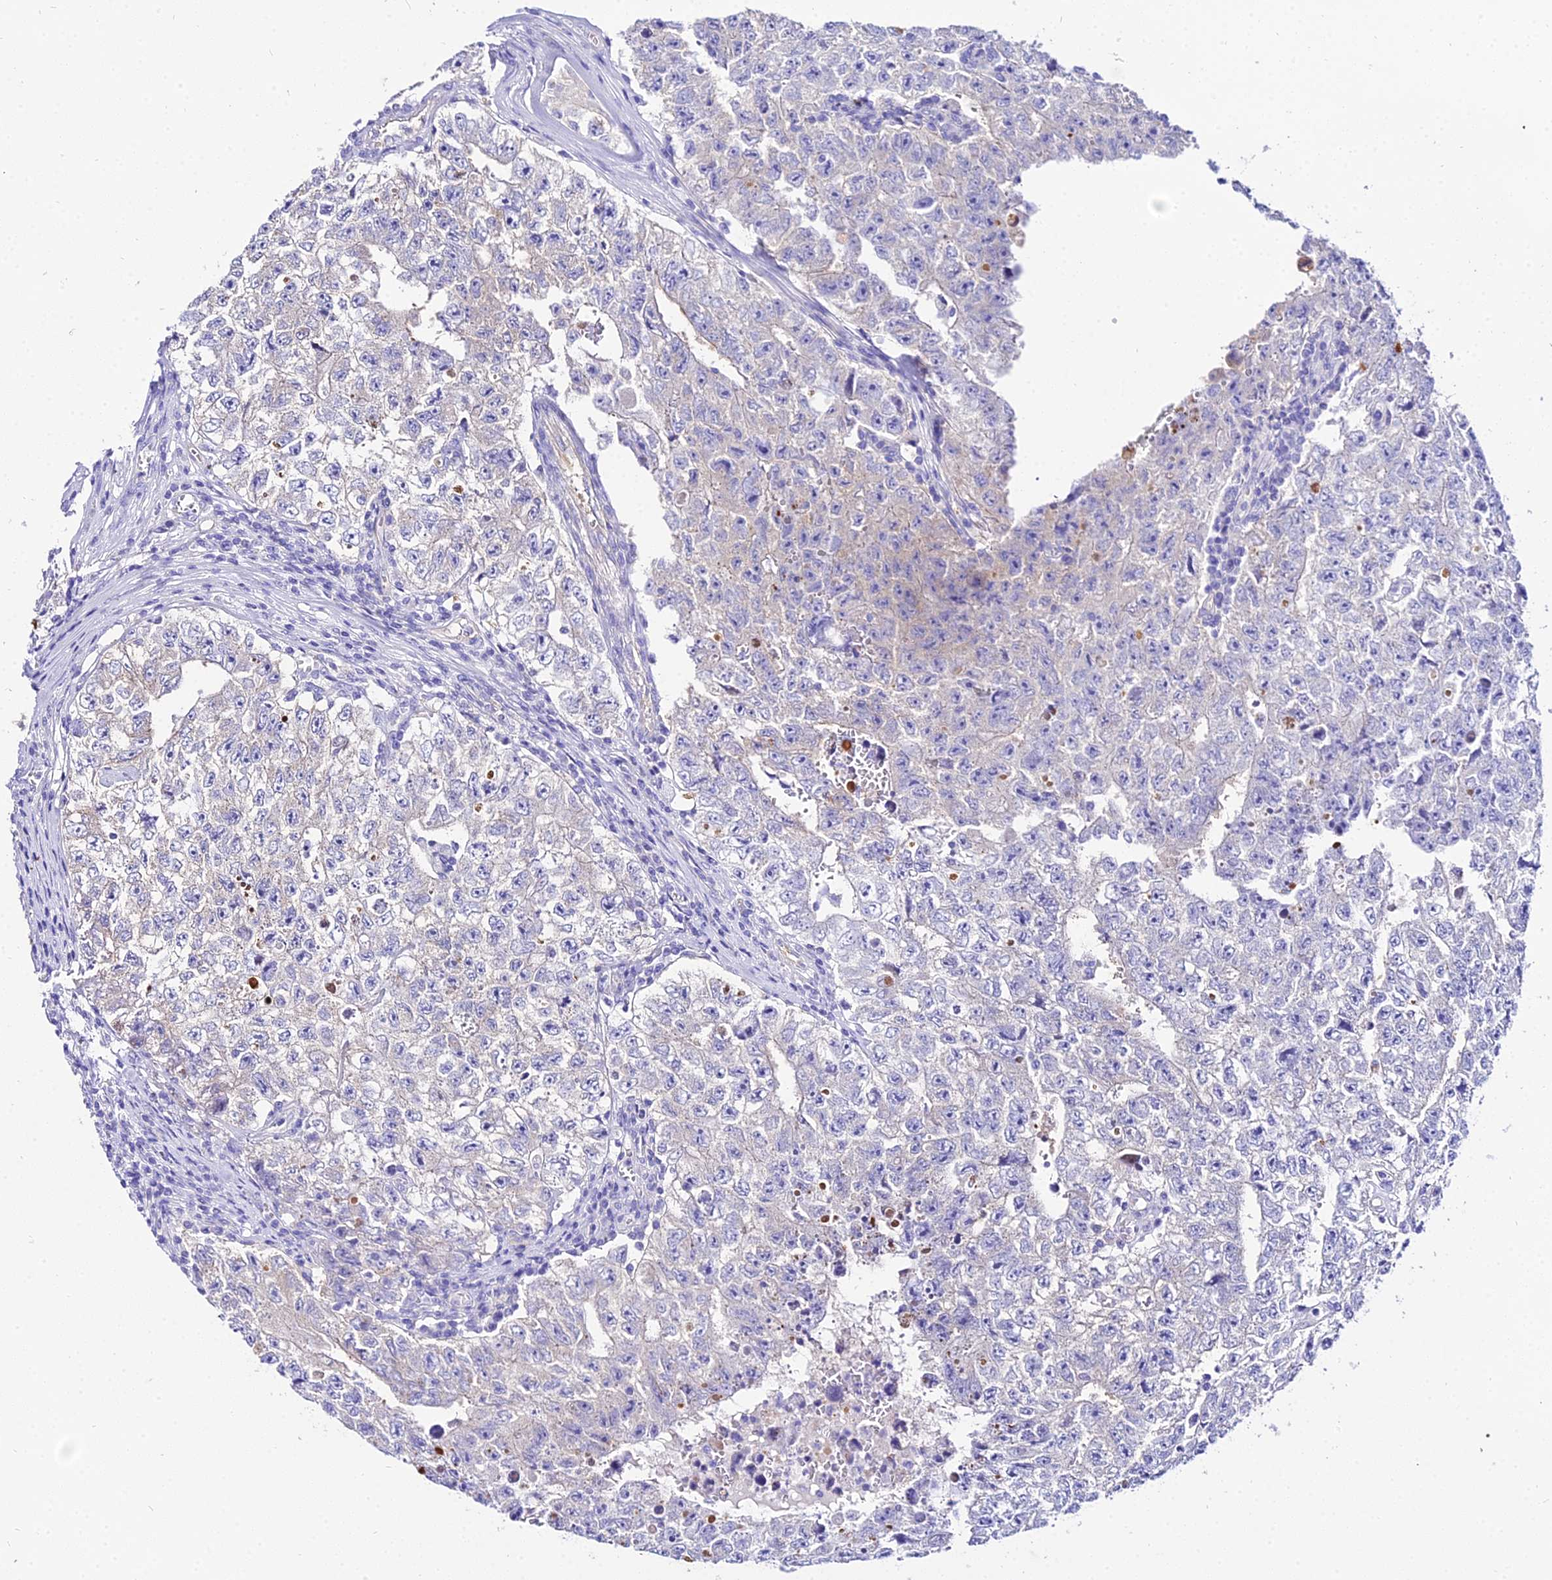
{"staining": {"intensity": "negative", "quantity": "none", "location": "none"}, "tissue": "testis cancer", "cell_type": "Tumor cells", "image_type": "cancer", "snomed": [{"axis": "morphology", "description": "Carcinoma, Embryonal, NOS"}, {"axis": "topography", "description": "Testis"}], "caption": "DAB (3,3'-diaminobenzidine) immunohistochemical staining of human embryonal carcinoma (testis) reveals no significant staining in tumor cells.", "gene": "TUBA3D", "patient": {"sex": "male", "age": 17}}